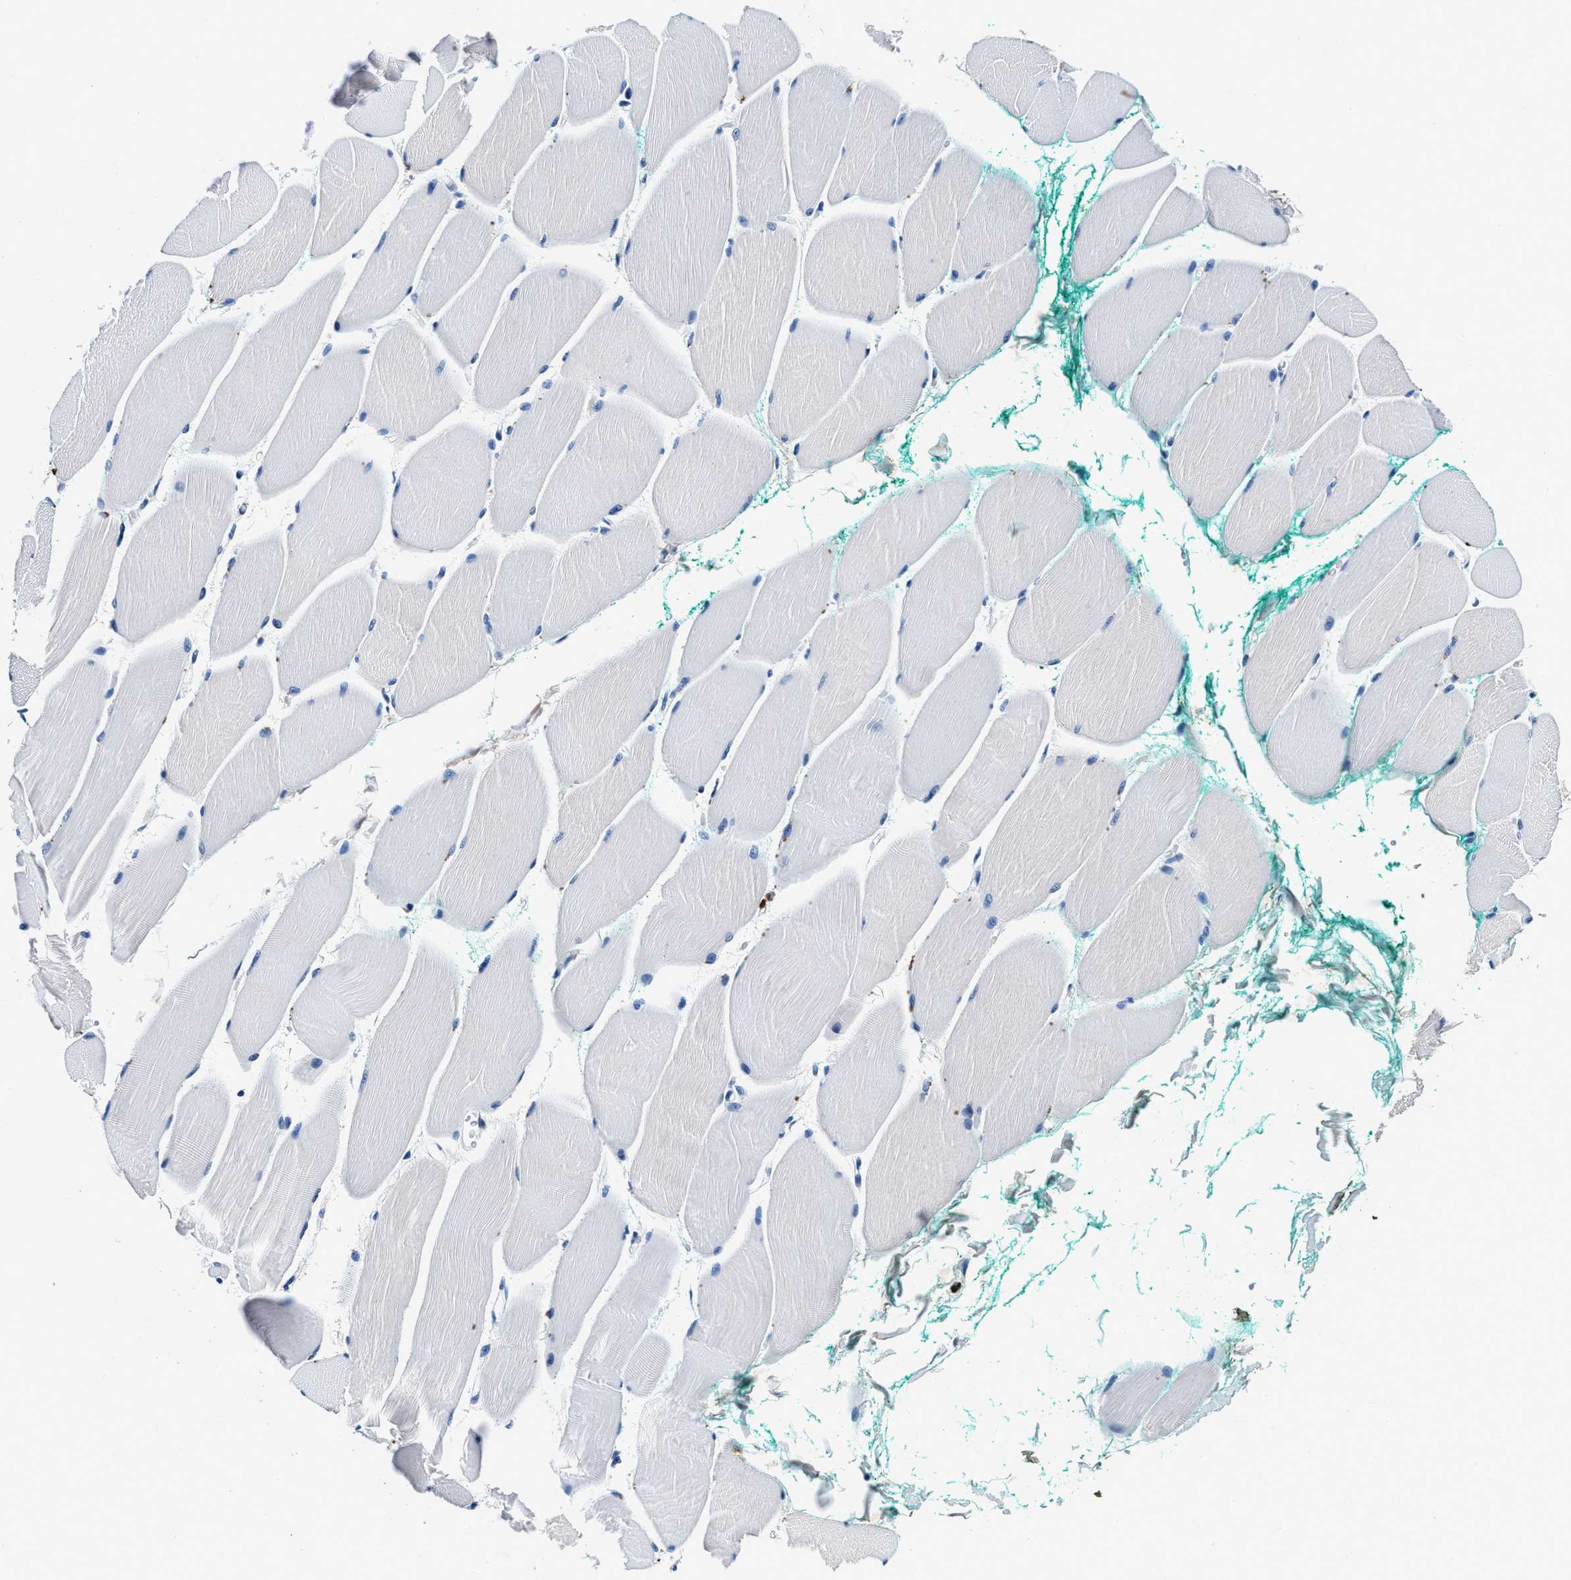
{"staining": {"intensity": "negative", "quantity": "none", "location": "none"}, "tissue": "skeletal muscle", "cell_type": "Myocytes", "image_type": "normal", "snomed": [{"axis": "morphology", "description": "Normal tissue, NOS"}, {"axis": "morphology", "description": "Squamous cell carcinoma, NOS"}, {"axis": "topography", "description": "Skeletal muscle"}], "caption": "Immunohistochemical staining of benign human skeletal muscle displays no significant staining in myocytes. (Brightfield microscopy of DAB immunohistochemistry at high magnification).", "gene": "TEX261", "patient": {"sex": "male", "age": 51}}